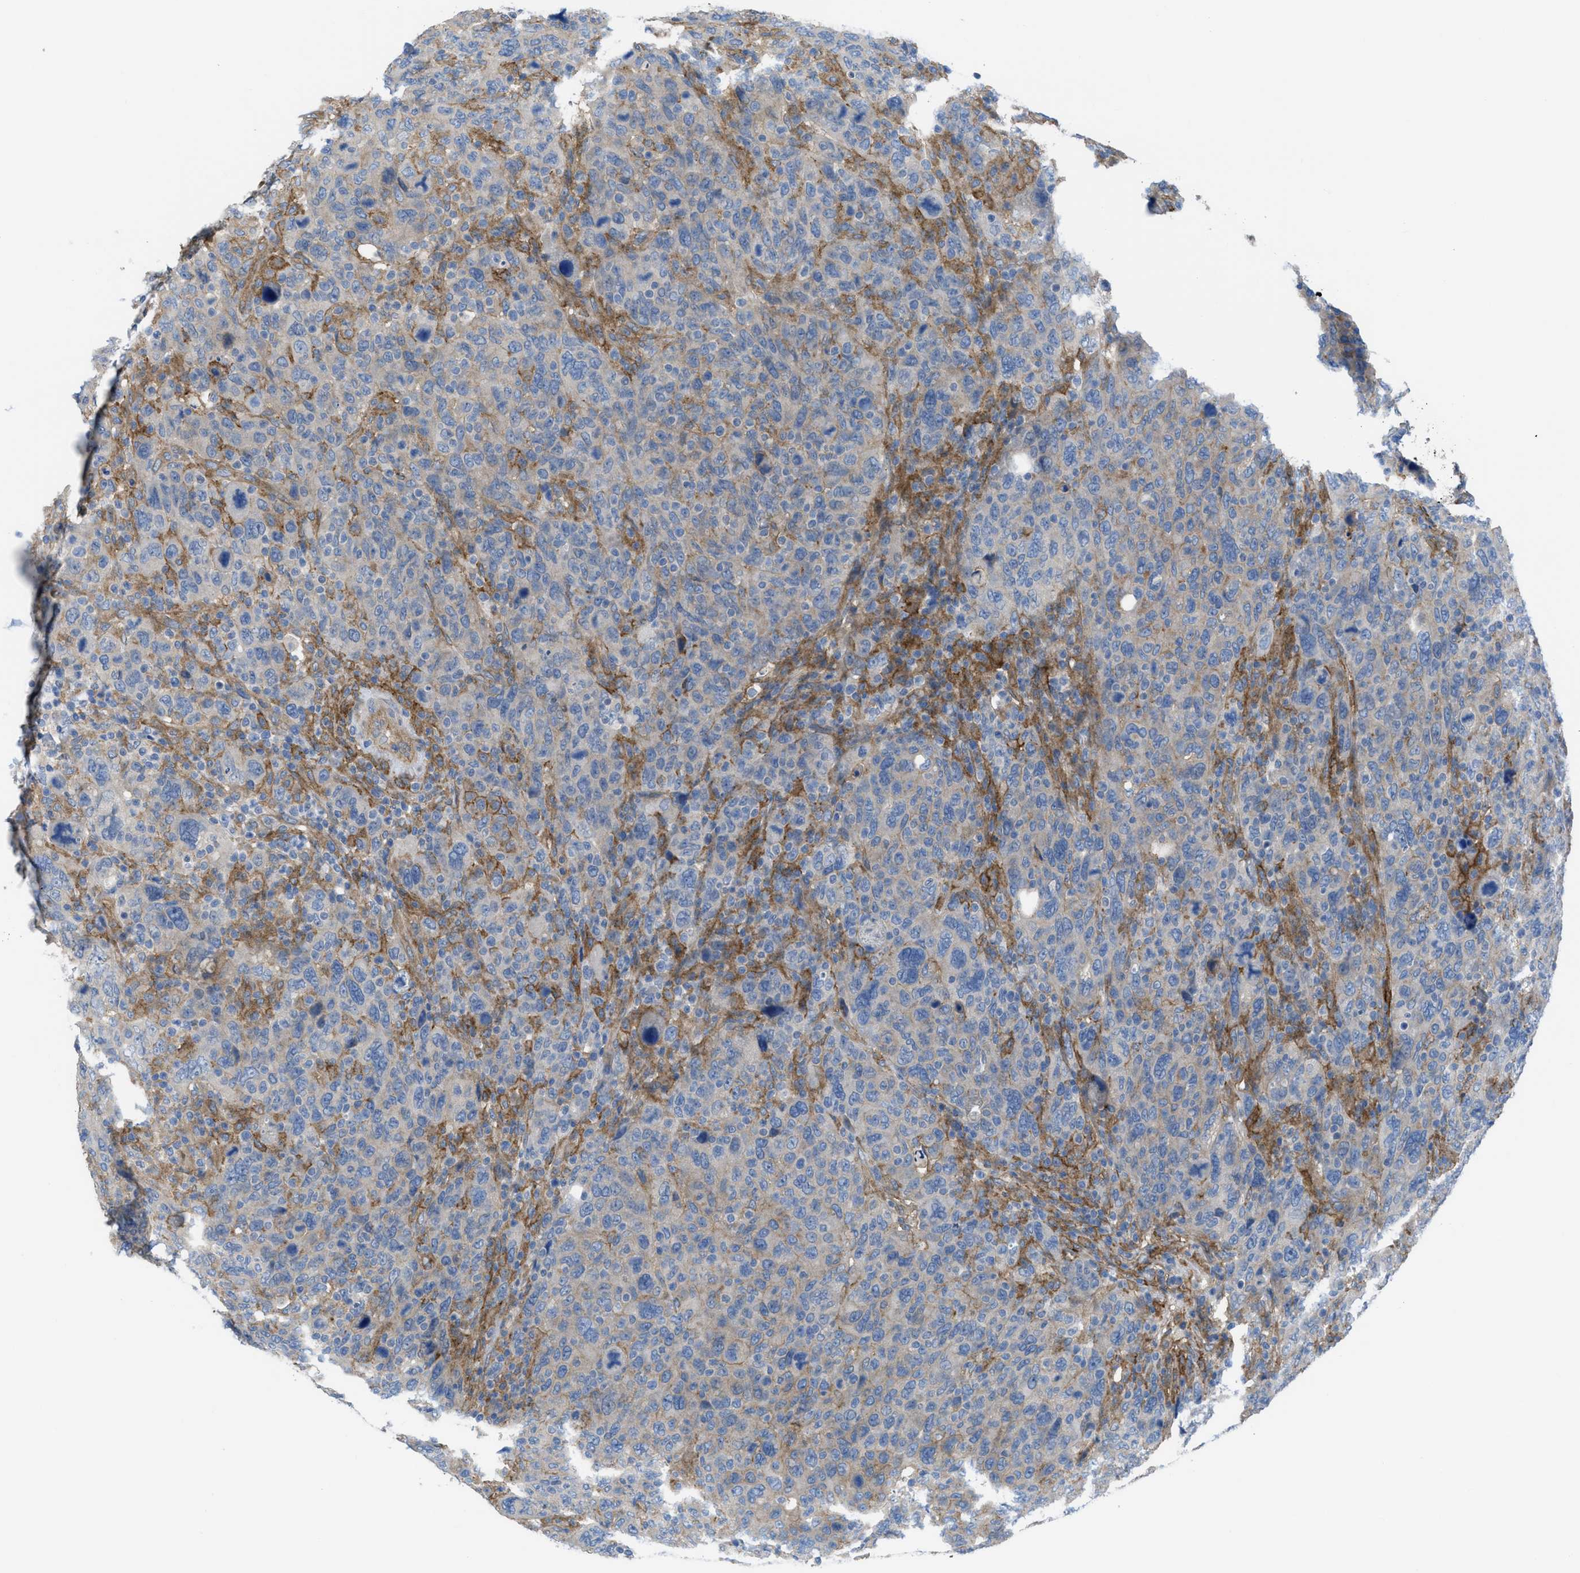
{"staining": {"intensity": "negative", "quantity": "none", "location": "none"}, "tissue": "breast cancer", "cell_type": "Tumor cells", "image_type": "cancer", "snomed": [{"axis": "morphology", "description": "Duct carcinoma"}, {"axis": "topography", "description": "Breast"}], "caption": "This is an IHC photomicrograph of breast intraductal carcinoma. There is no expression in tumor cells.", "gene": "EGFR", "patient": {"sex": "female", "age": 37}}